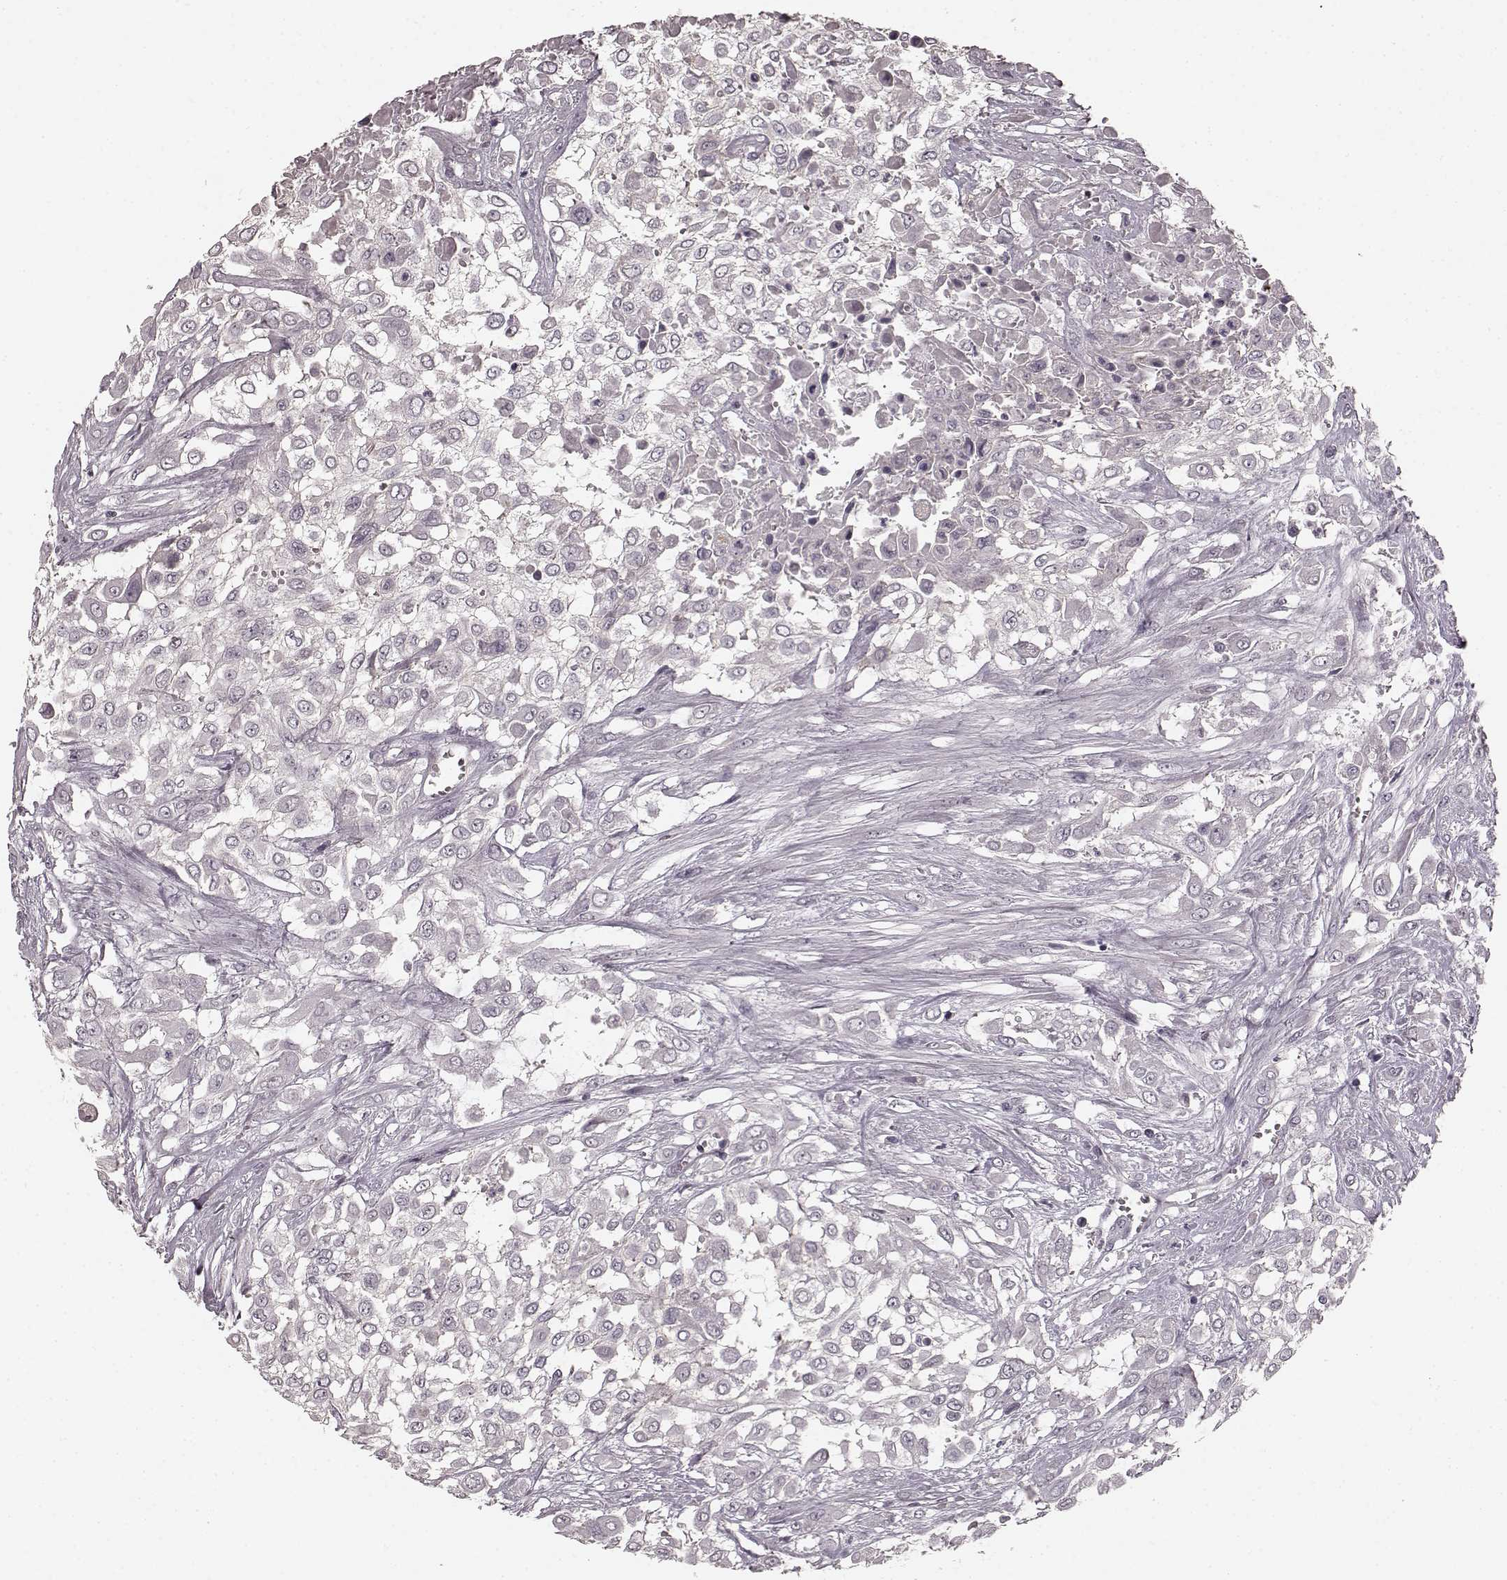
{"staining": {"intensity": "negative", "quantity": "none", "location": "none"}, "tissue": "urothelial cancer", "cell_type": "Tumor cells", "image_type": "cancer", "snomed": [{"axis": "morphology", "description": "Urothelial carcinoma, High grade"}, {"axis": "topography", "description": "Urinary bladder"}], "caption": "Tumor cells are negative for brown protein staining in urothelial cancer.", "gene": "PRKCE", "patient": {"sex": "male", "age": 57}}